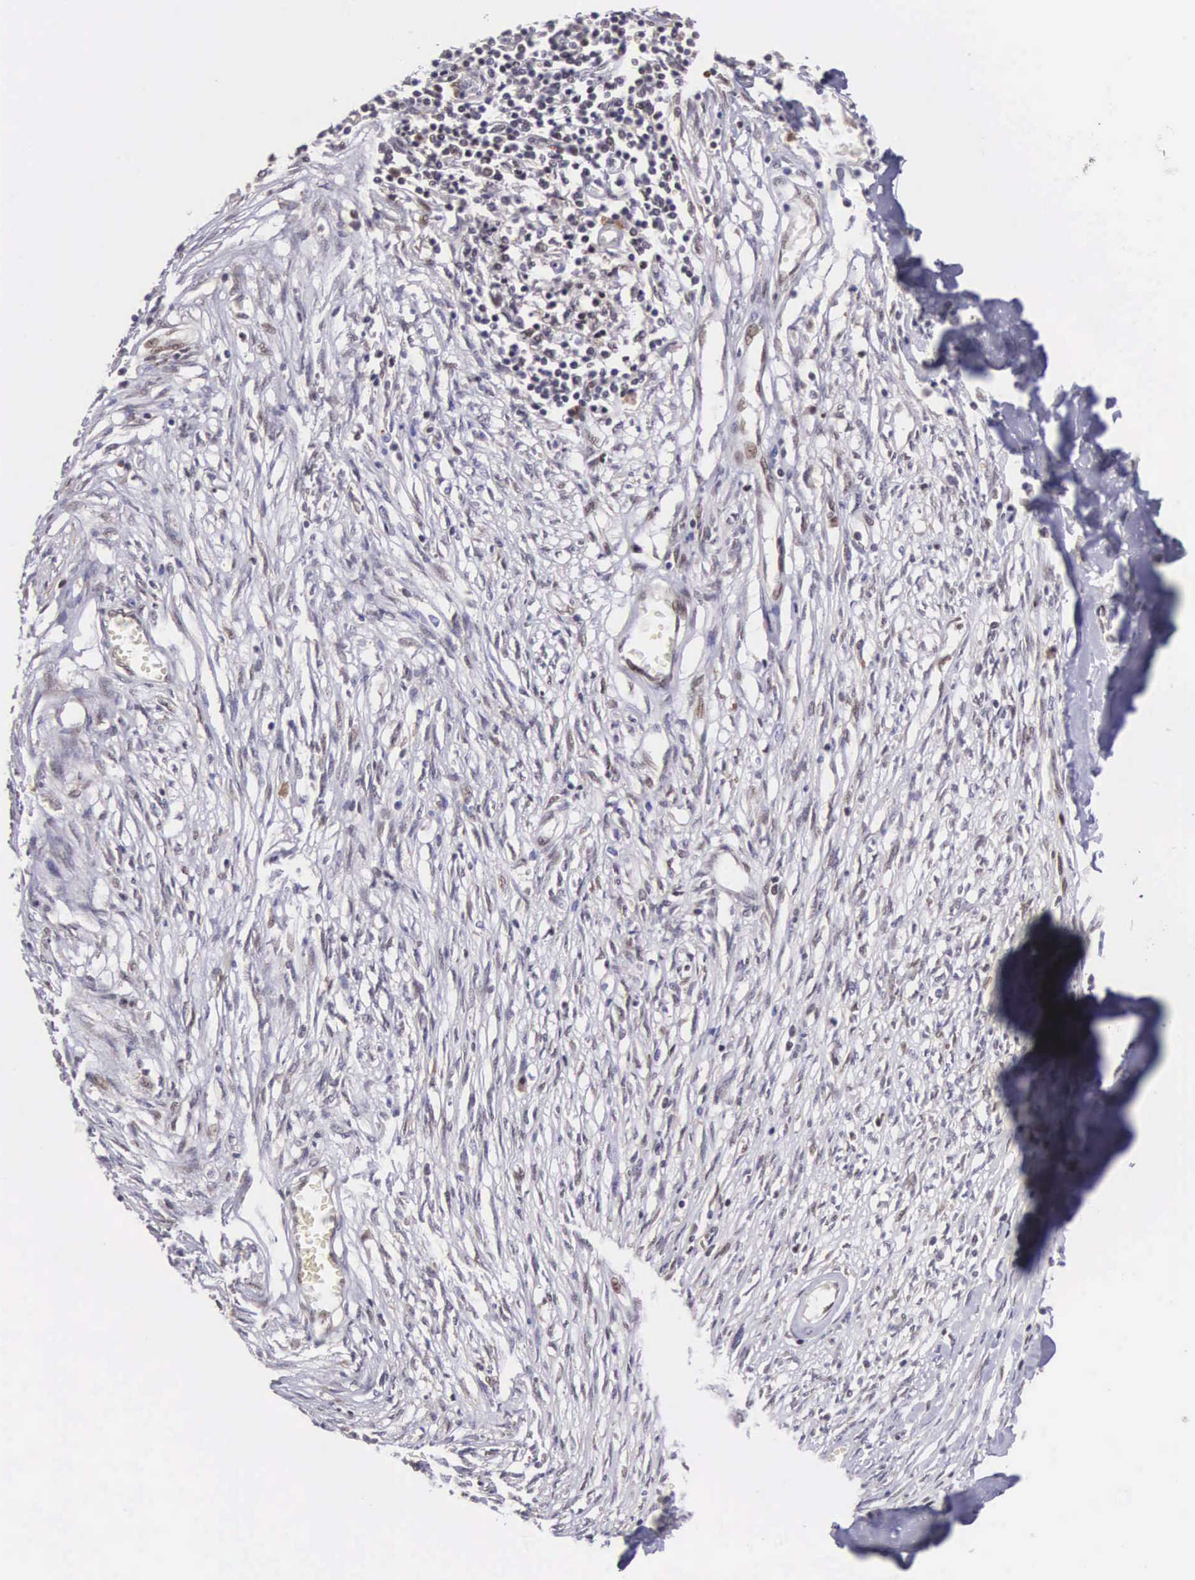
{"staining": {"intensity": "negative", "quantity": "none", "location": "none"}, "tissue": "adipose tissue", "cell_type": "Adipocytes", "image_type": "normal", "snomed": [{"axis": "morphology", "description": "Normal tissue, NOS"}, {"axis": "morphology", "description": "Sarcoma, NOS"}, {"axis": "topography", "description": "Skin"}, {"axis": "topography", "description": "Soft tissue"}], "caption": "Adipocytes show no significant protein staining in normal adipose tissue. (Brightfield microscopy of DAB (3,3'-diaminobenzidine) IHC at high magnification).", "gene": "SLC25A21", "patient": {"sex": "female", "age": 51}}